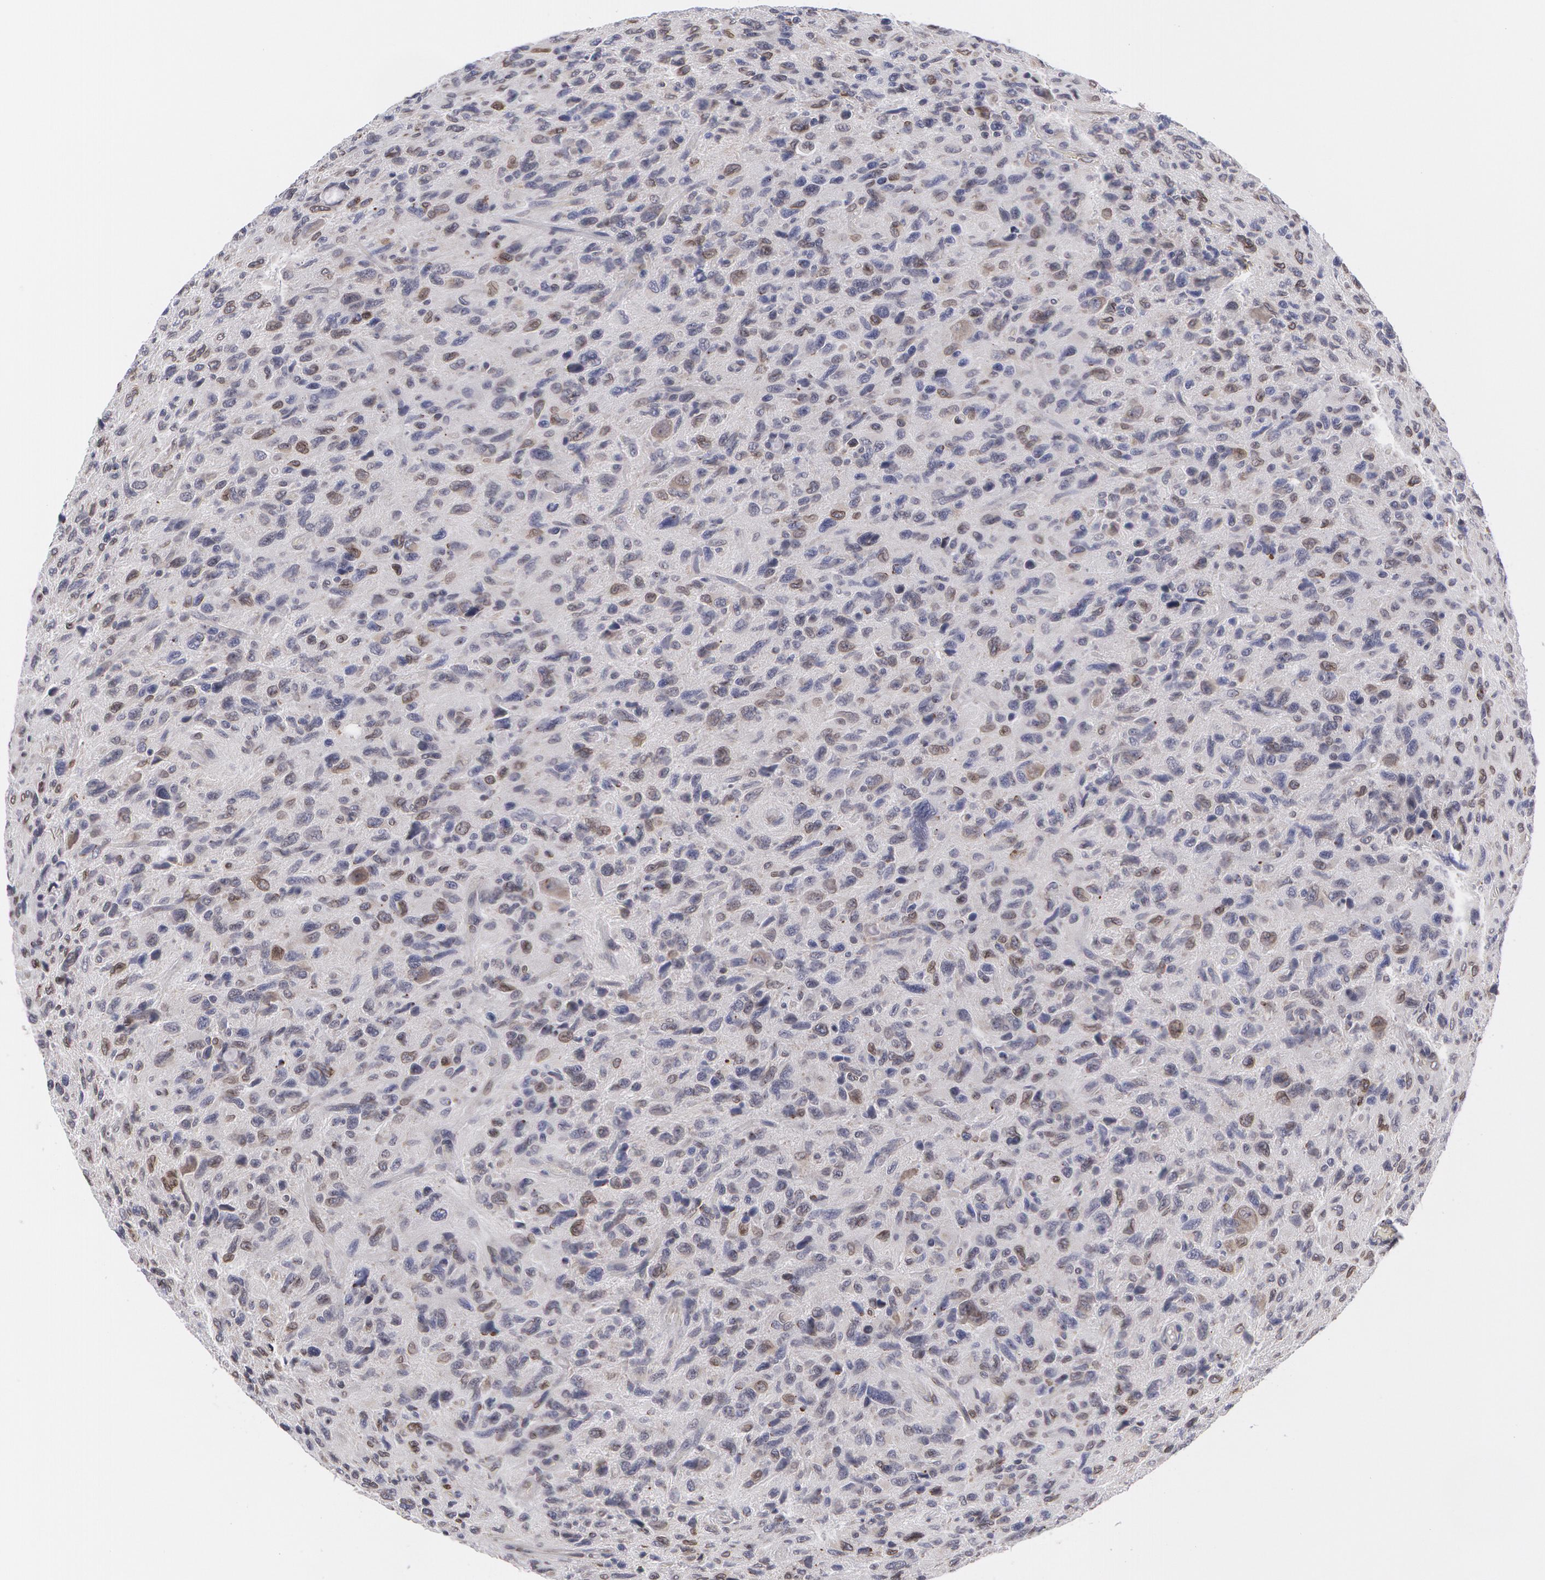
{"staining": {"intensity": "weak", "quantity": "<25%", "location": "nuclear"}, "tissue": "glioma", "cell_type": "Tumor cells", "image_type": "cancer", "snomed": [{"axis": "morphology", "description": "Glioma, malignant, High grade"}, {"axis": "topography", "description": "Brain"}], "caption": "Histopathology image shows no protein staining in tumor cells of malignant glioma (high-grade) tissue. (Stains: DAB (3,3'-diaminobenzidine) immunohistochemistry with hematoxylin counter stain, Microscopy: brightfield microscopy at high magnification).", "gene": "EMD", "patient": {"sex": "female", "age": 60}}